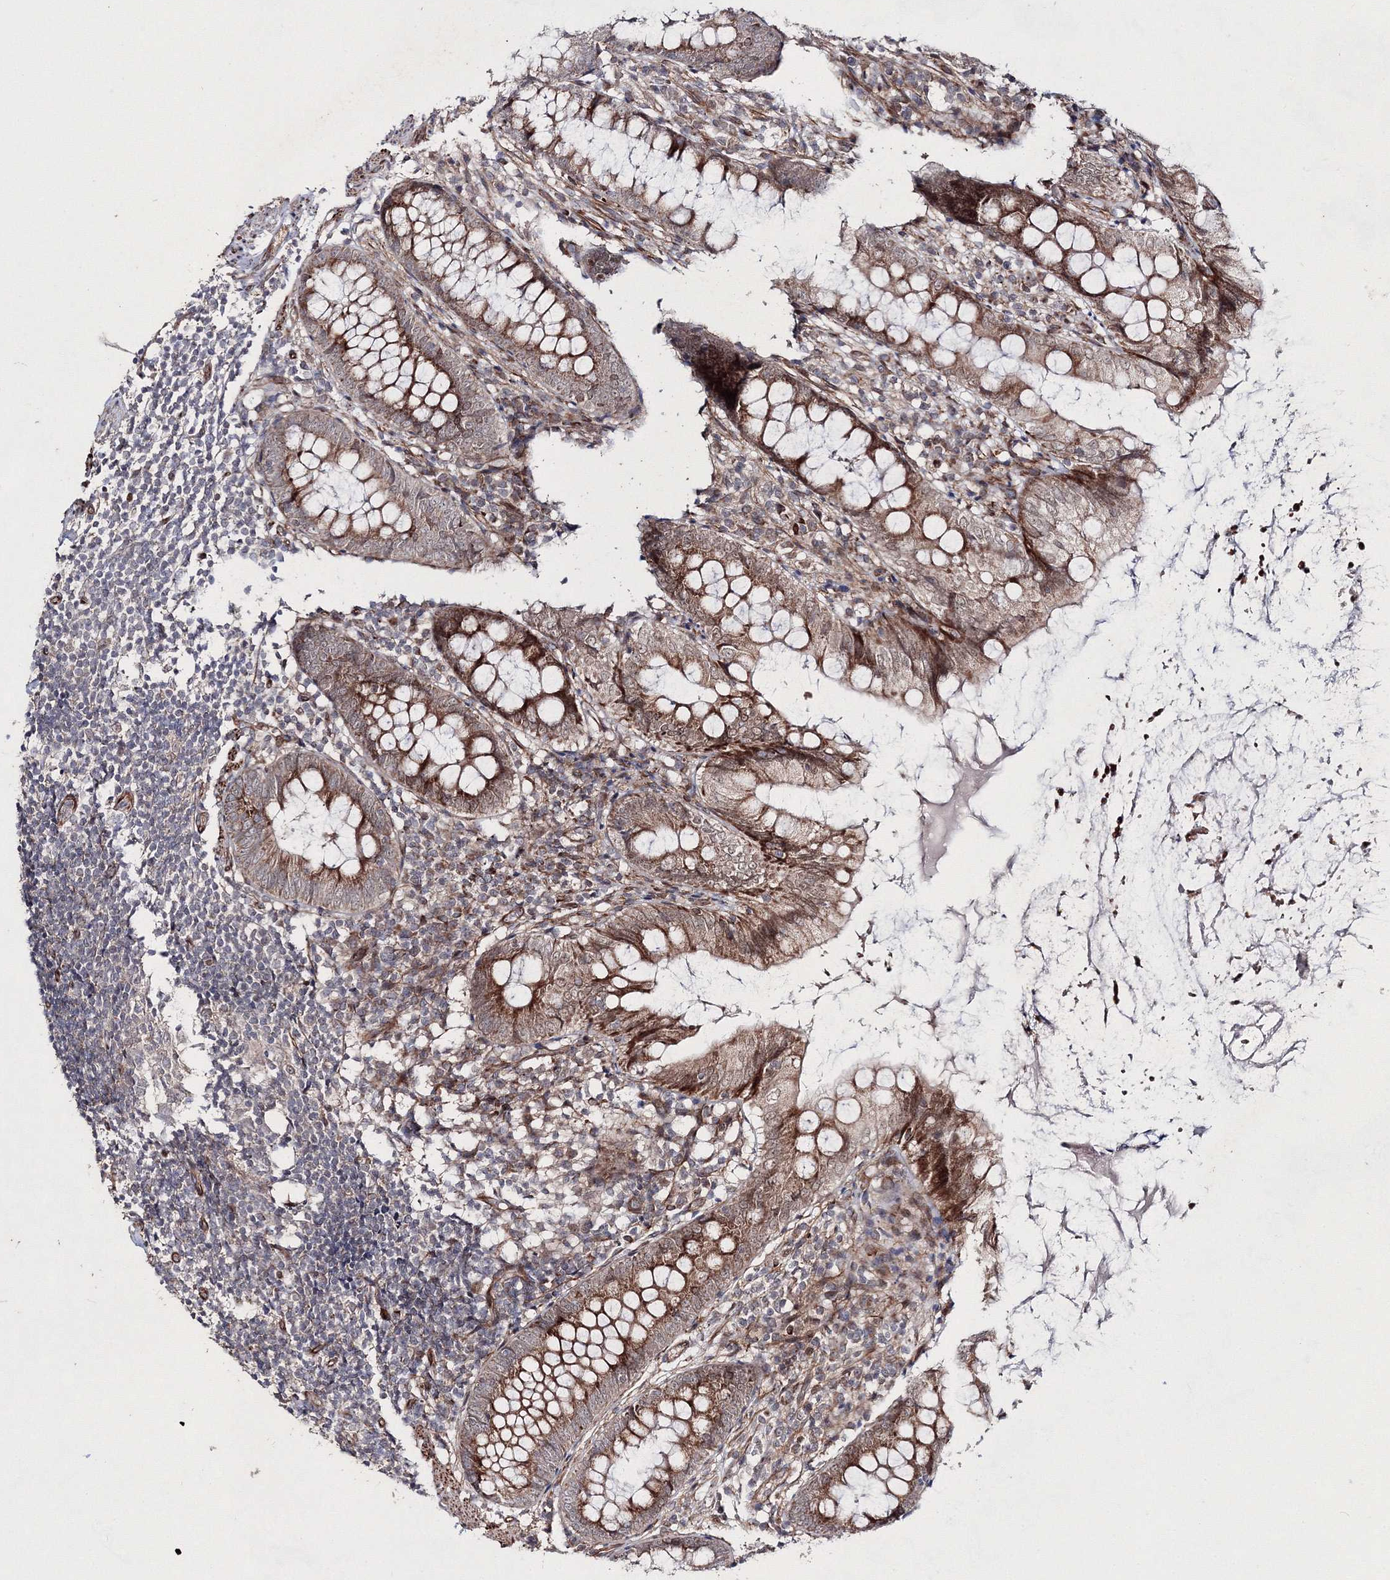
{"staining": {"intensity": "moderate", "quantity": ">75%", "location": "cytoplasmic/membranous,nuclear"}, "tissue": "appendix", "cell_type": "Glandular cells", "image_type": "normal", "snomed": [{"axis": "morphology", "description": "Normal tissue, NOS"}, {"axis": "topography", "description": "Appendix"}], "caption": "Immunohistochemical staining of benign human appendix exhibits >75% levels of moderate cytoplasmic/membranous,nuclear protein staining in about >75% of glandular cells.", "gene": "SNIP1", "patient": {"sex": "female", "age": 77}}